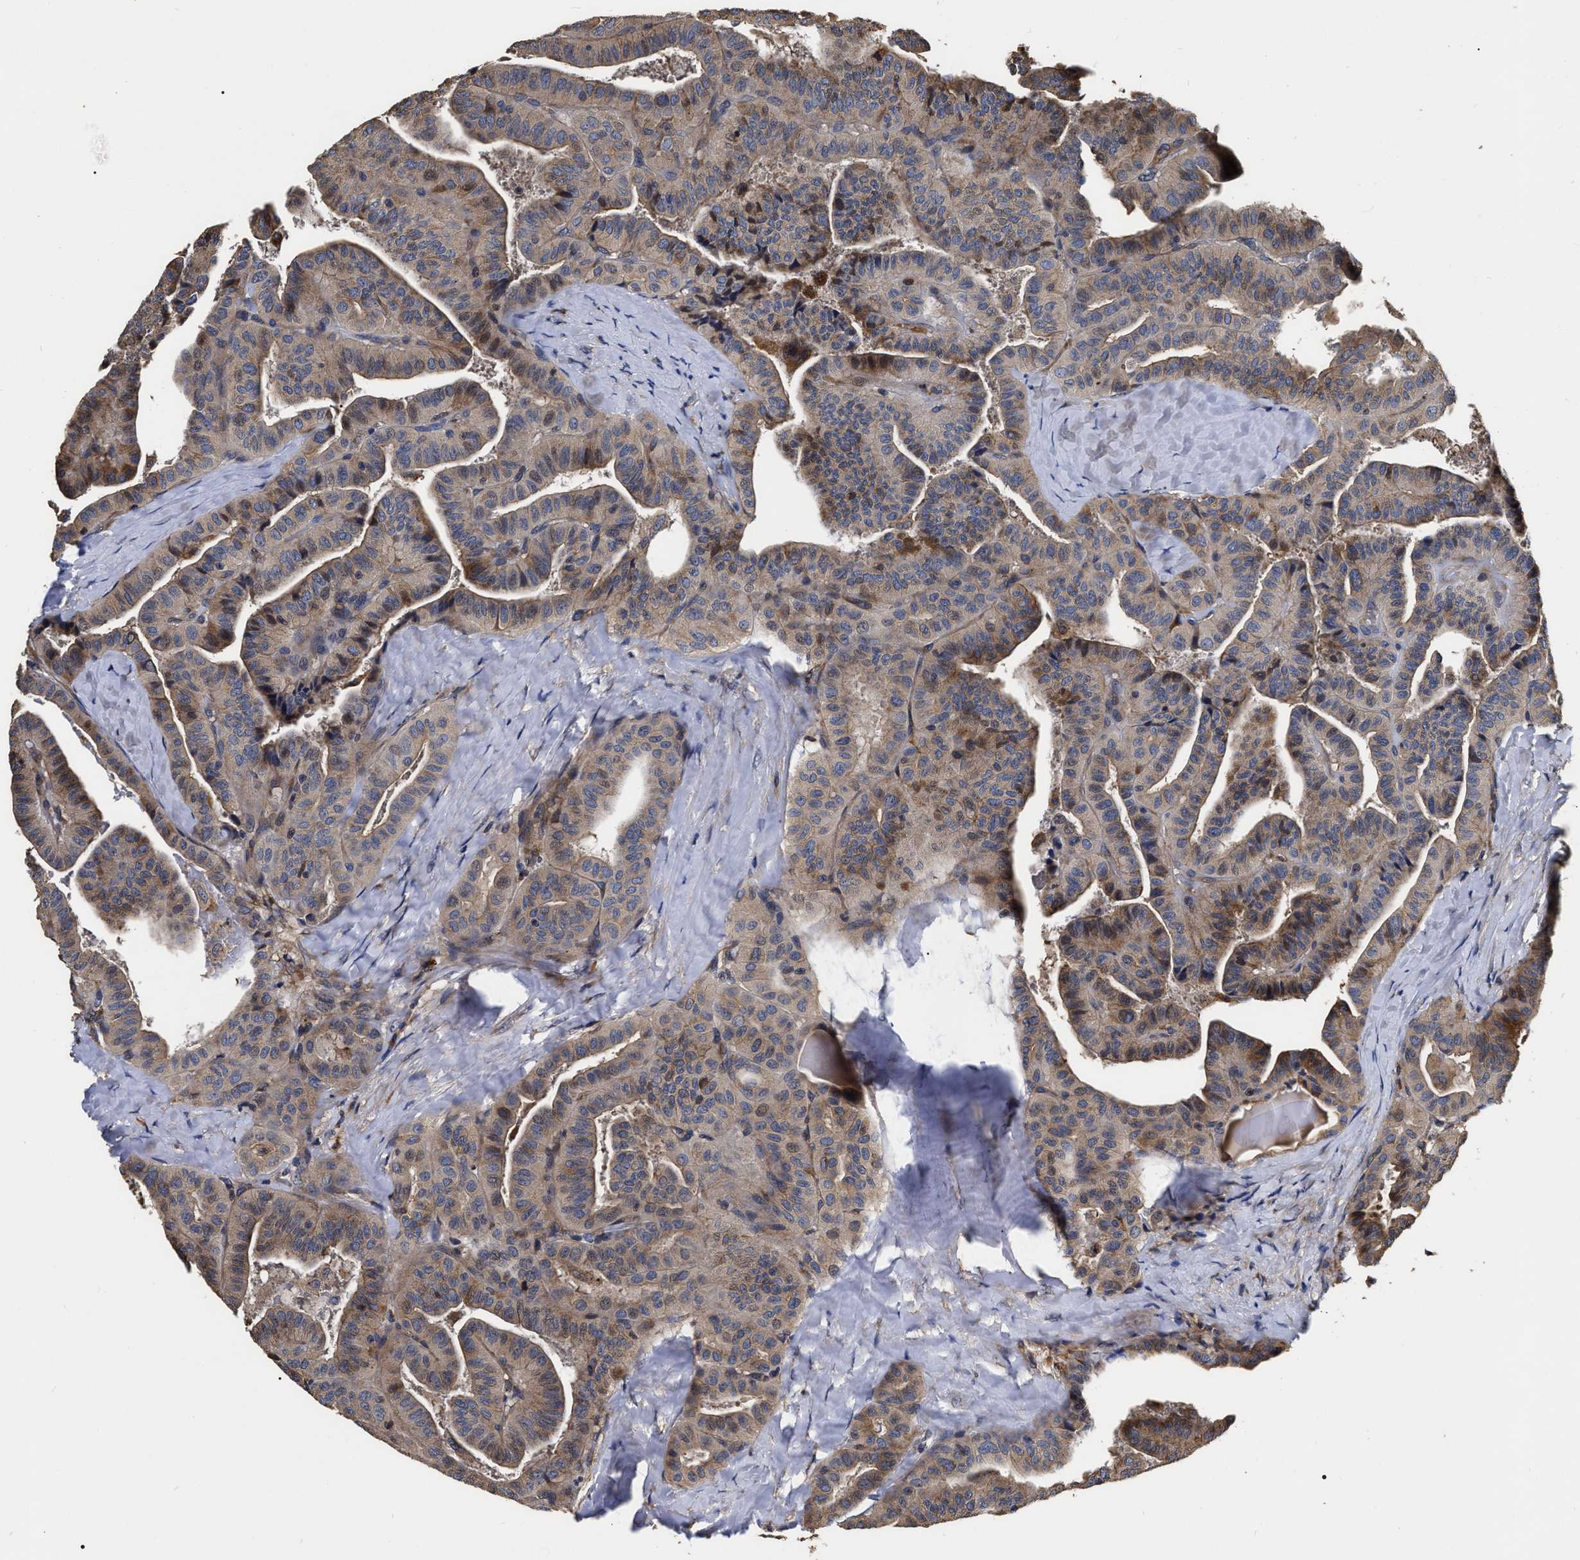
{"staining": {"intensity": "moderate", "quantity": "<25%", "location": "cytoplasmic/membranous"}, "tissue": "thyroid cancer", "cell_type": "Tumor cells", "image_type": "cancer", "snomed": [{"axis": "morphology", "description": "Papillary adenocarcinoma, NOS"}, {"axis": "topography", "description": "Thyroid gland"}], "caption": "A histopathology image of human thyroid cancer (papillary adenocarcinoma) stained for a protein shows moderate cytoplasmic/membranous brown staining in tumor cells.", "gene": "ABCG8", "patient": {"sex": "male", "age": 77}}